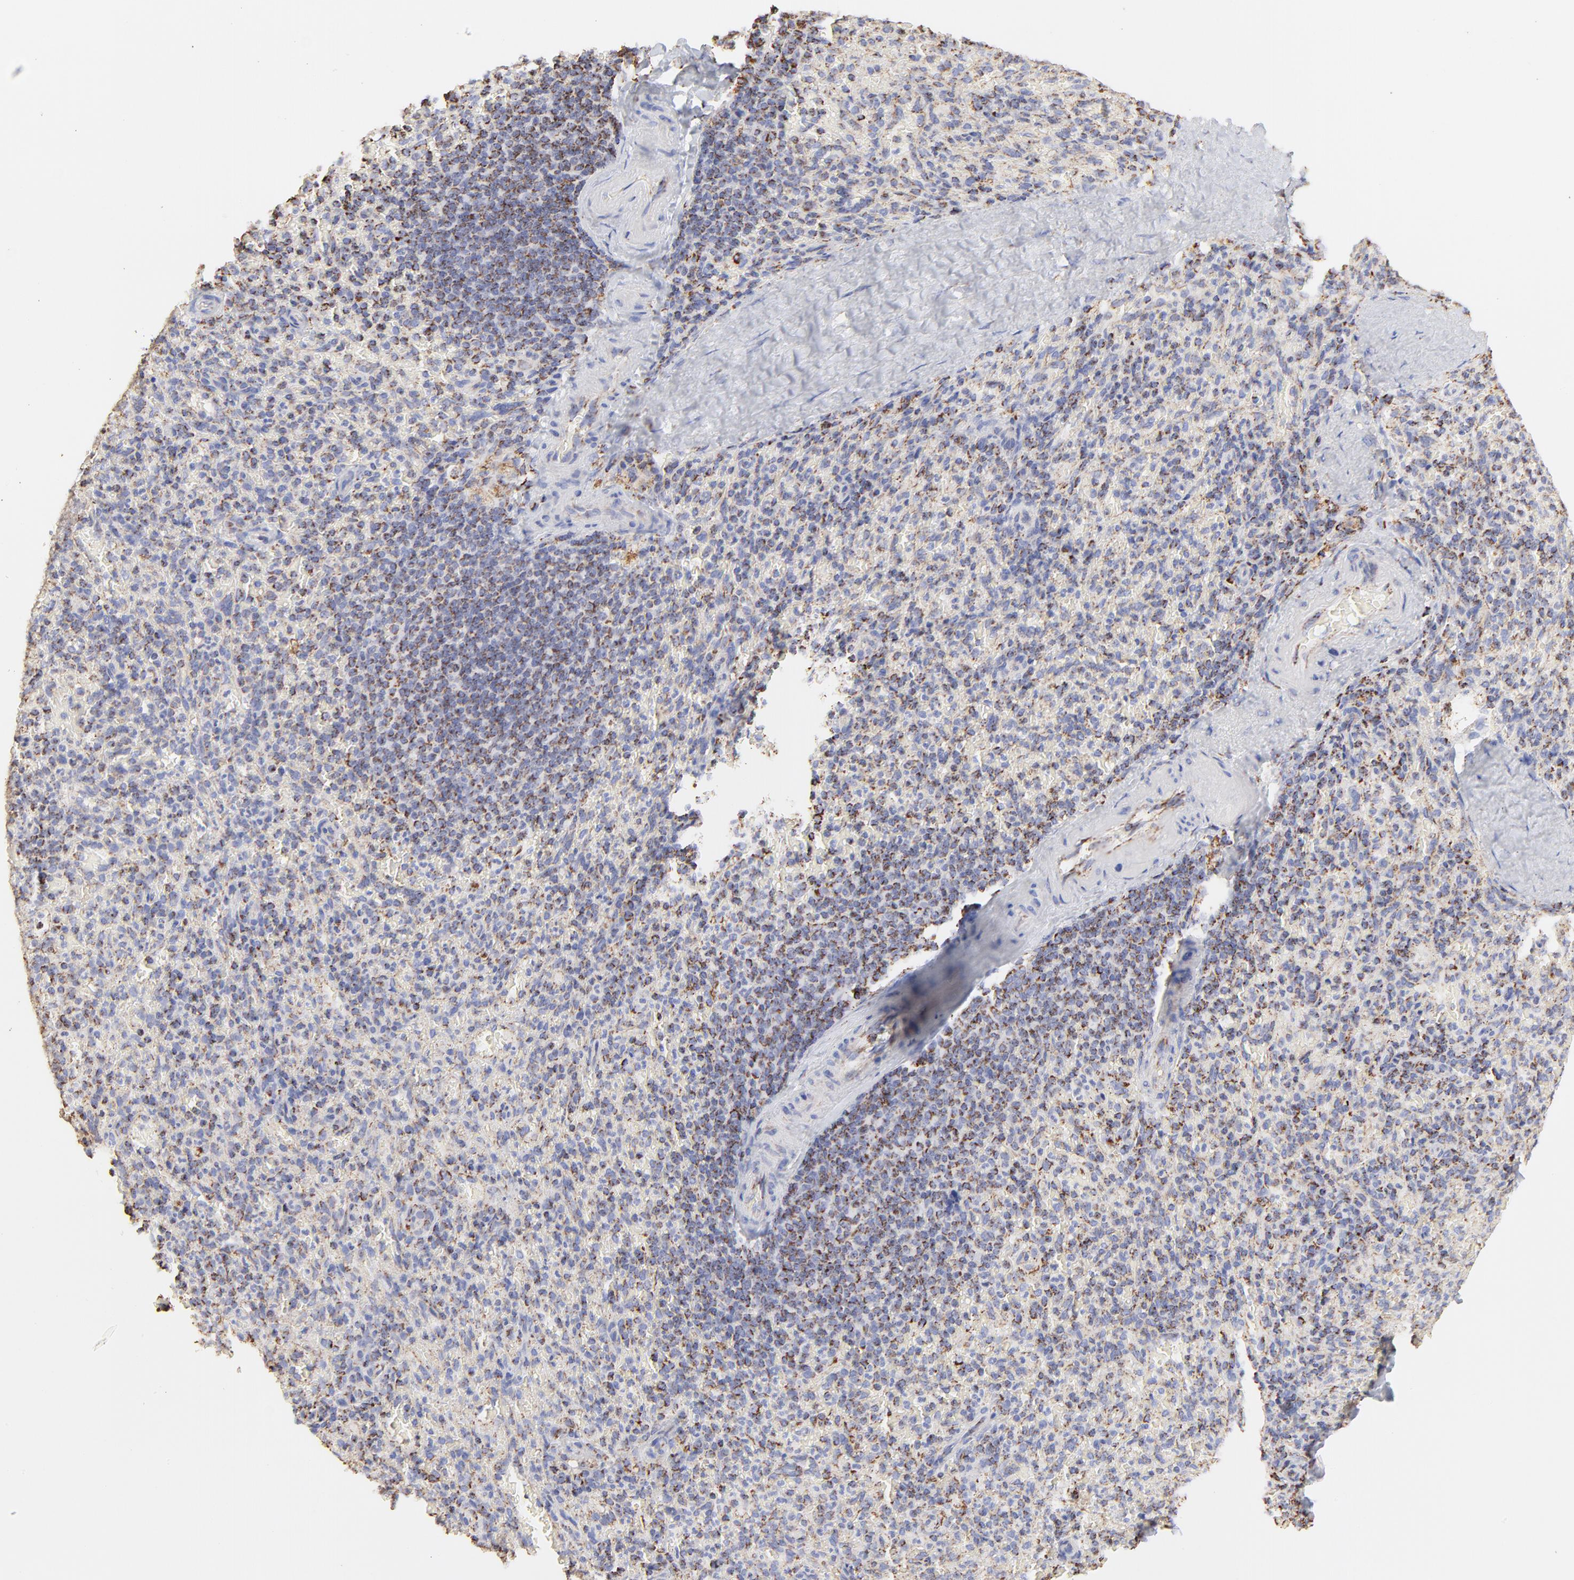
{"staining": {"intensity": "moderate", "quantity": ">75%", "location": "cytoplasmic/membranous"}, "tissue": "spleen", "cell_type": "Cells in red pulp", "image_type": "normal", "snomed": [{"axis": "morphology", "description": "Normal tissue, NOS"}, {"axis": "topography", "description": "Spleen"}], "caption": "Benign spleen was stained to show a protein in brown. There is medium levels of moderate cytoplasmic/membranous staining in about >75% of cells in red pulp.", "gene": "COX4I1", "patient": {"sex": "female", "age": 43}}